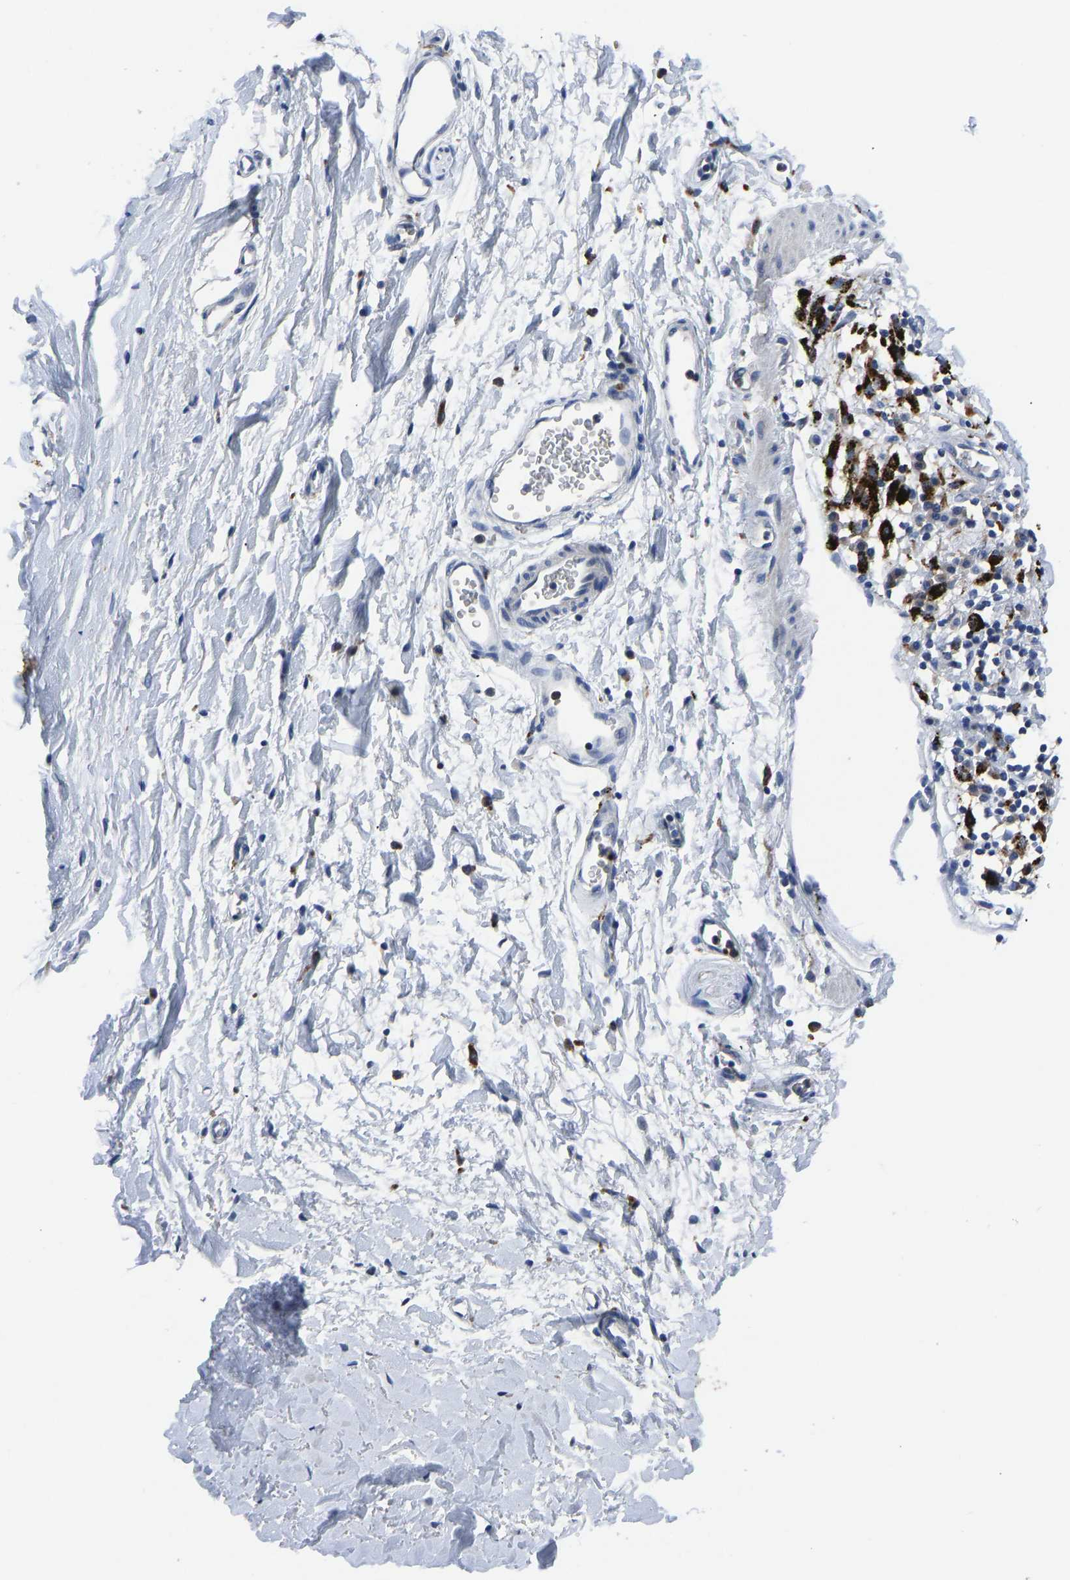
{"staining": {"intensity": "negative", "quantity": "none", "location": "none"}, "tissue": "adipose tissue", "cell_type": "Adipocytes", "image_type": "normal", "snomed": [{"axis": "morphology", "description": "Normal tissue, NOS"}, {"axis": "topography", "description": "Cartilage tissue"}, {"axis": "topography", "description": "Bronchus"}], "caption": "A high-resolution histopathology image shows immunohistochemistry (IHC) staining of normal adipose tissue, which demonstrates no significant staining in adipocytes.", "gene": "ATP6V1E1", "patient": {"sex": "female", "age": 53}}